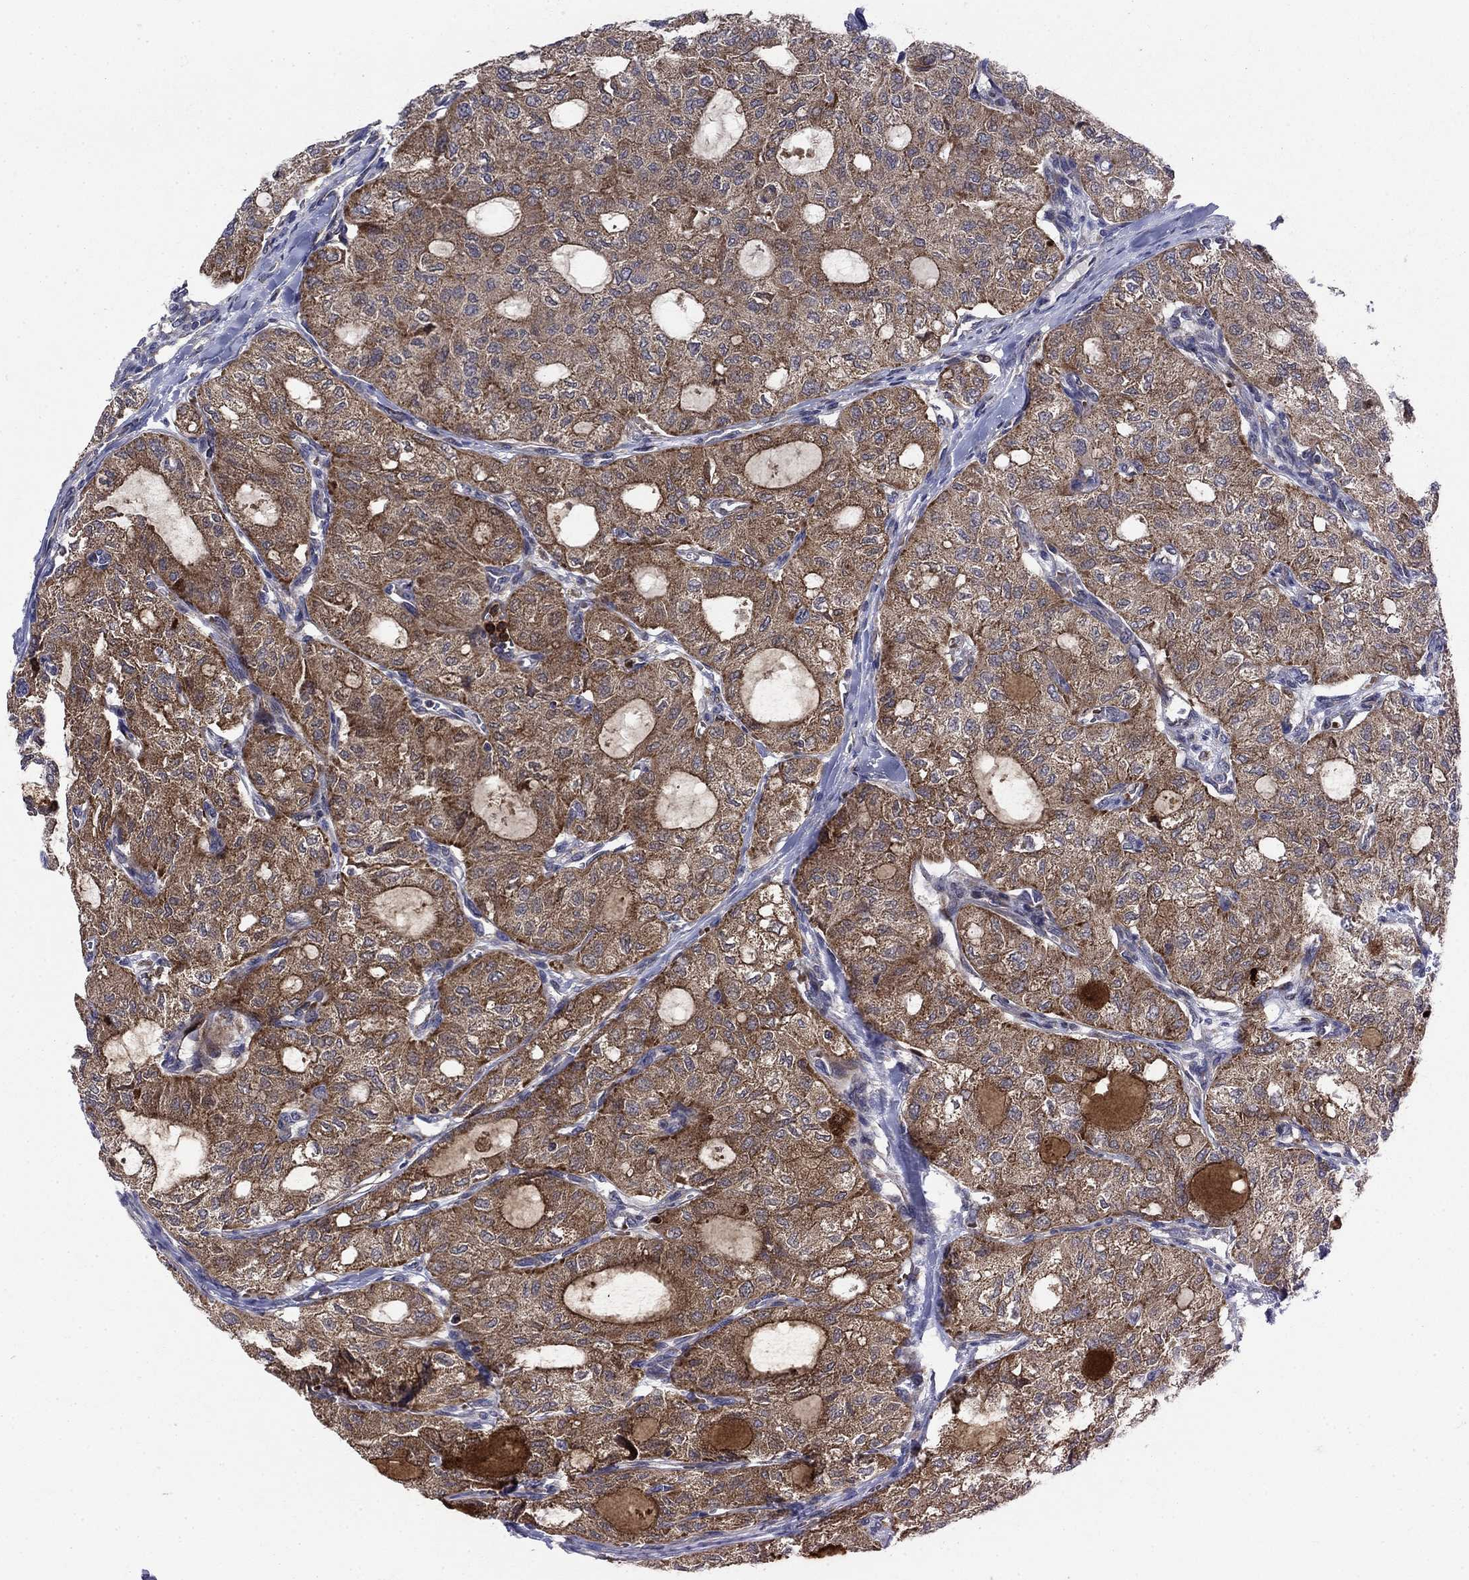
{"staining": {"intensity": "strong", "quantity": "25%-75%", "location": "cytoplasmic/membranous"}, "tissue": "thyroid cancer", "cell_type": "Tumor cells", "image_type": "cancer", "snomed": [{"axis": "morphology", "description": "Follicular adenoma carcinoma, NOS"}, {"axis": "topography", "description": "Thyroid gland"}], "caption": "Immunohistochemical staining of human thyroid follicular adenoma carcinoma reveals high levels of strong cytoplasmic/membranous positivity in about 25%-75% of tumor cells.", "gene": "RNF19B", "patient": {"sex": "male", "age": 75}}